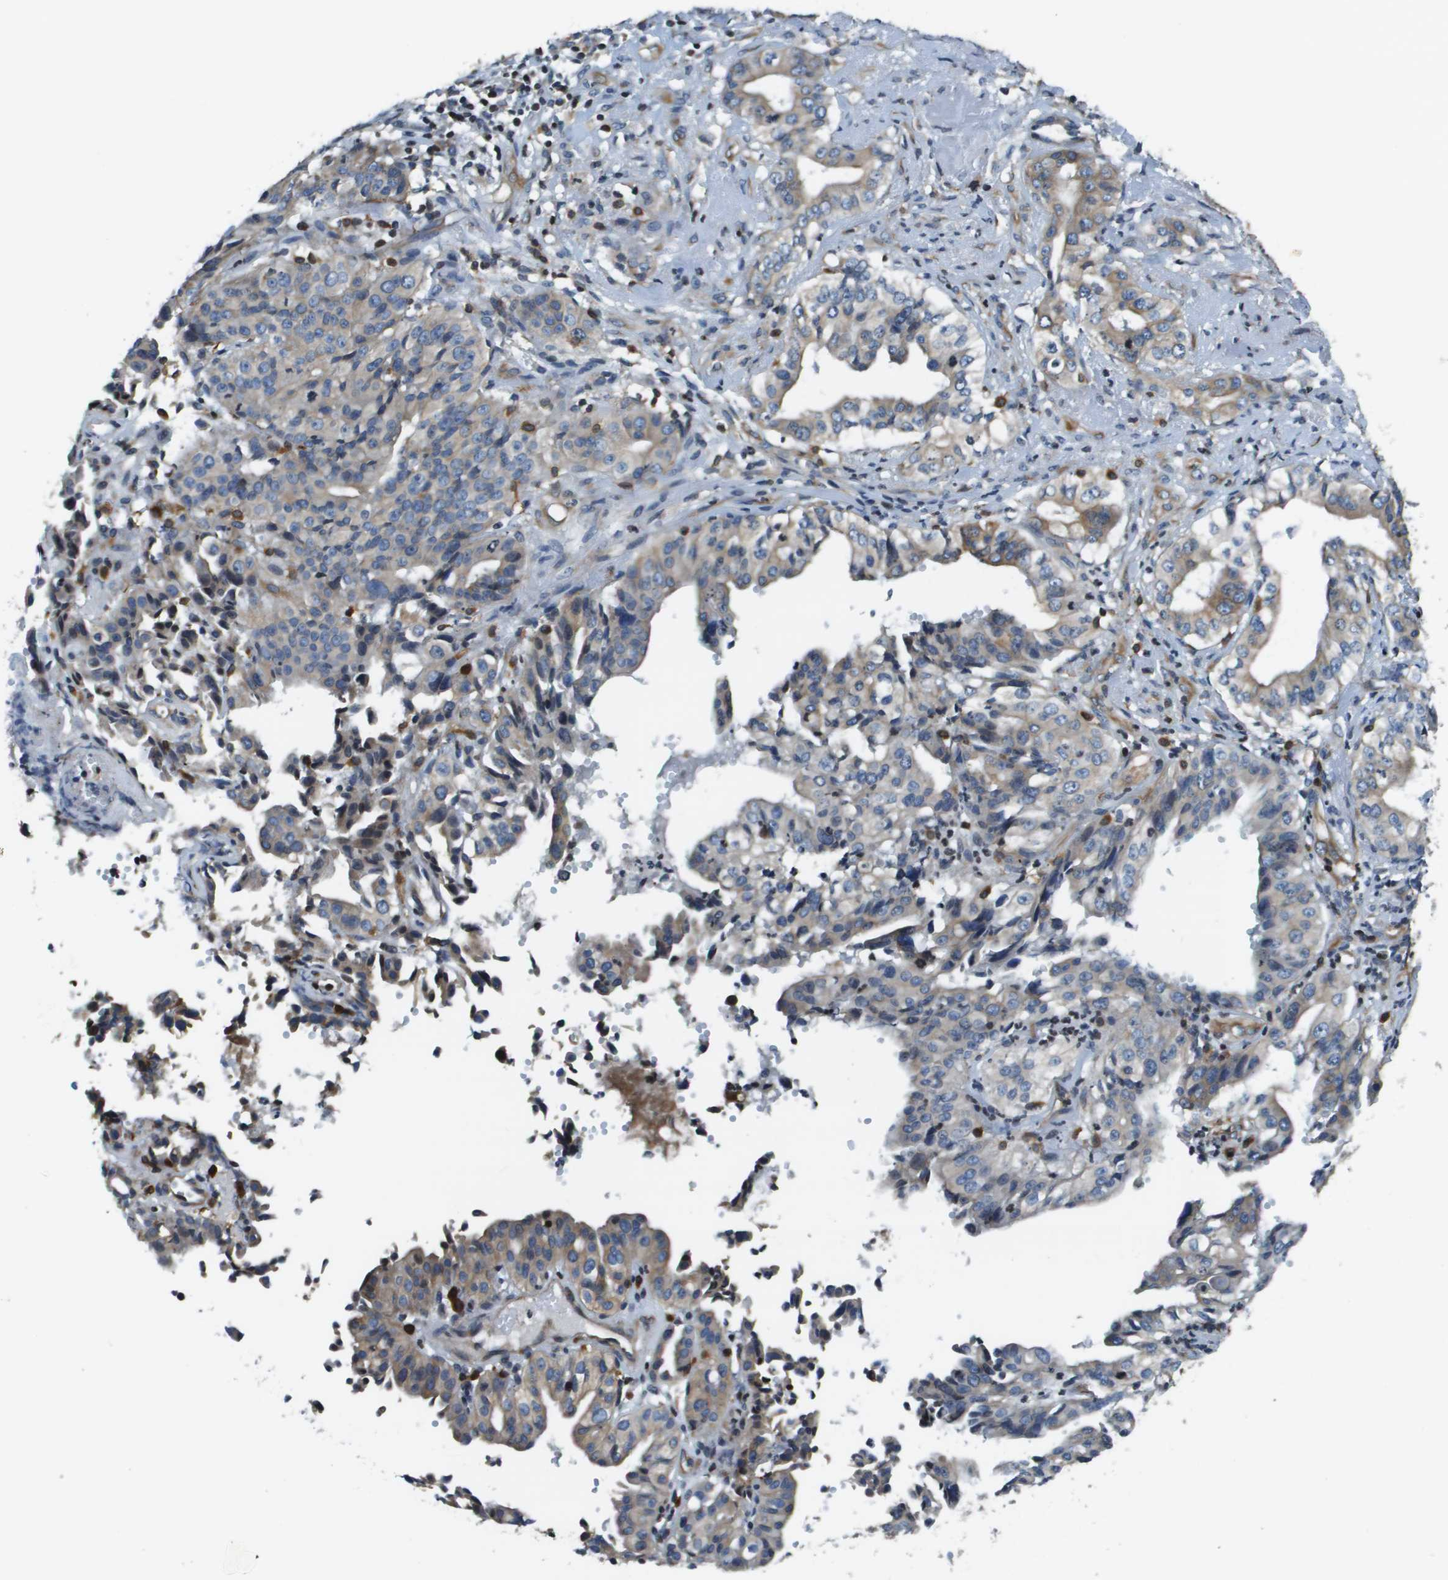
{"staining": {"intensity": "weak", "quantity": "25%-75%", "location": "cytoplasmic/membranous"}, "tissue": "liver cancer", "cell_type": "Tumor cells", "image_type": "cancer", "snomed": [{"axis": "morphology", "description": "Cholangiocarcinoma"}, {"axis": "topography", "description": "Liver"}], "caption": "This histopathology image demonstrates IHC staining of human cholangiocarcinoma (liver), with low weak cytoplasmic/membranous staining in about 25%-75% of tumor cells.", "gene": "ESYT1", "patient": {"sex": "female", "age": 61}}